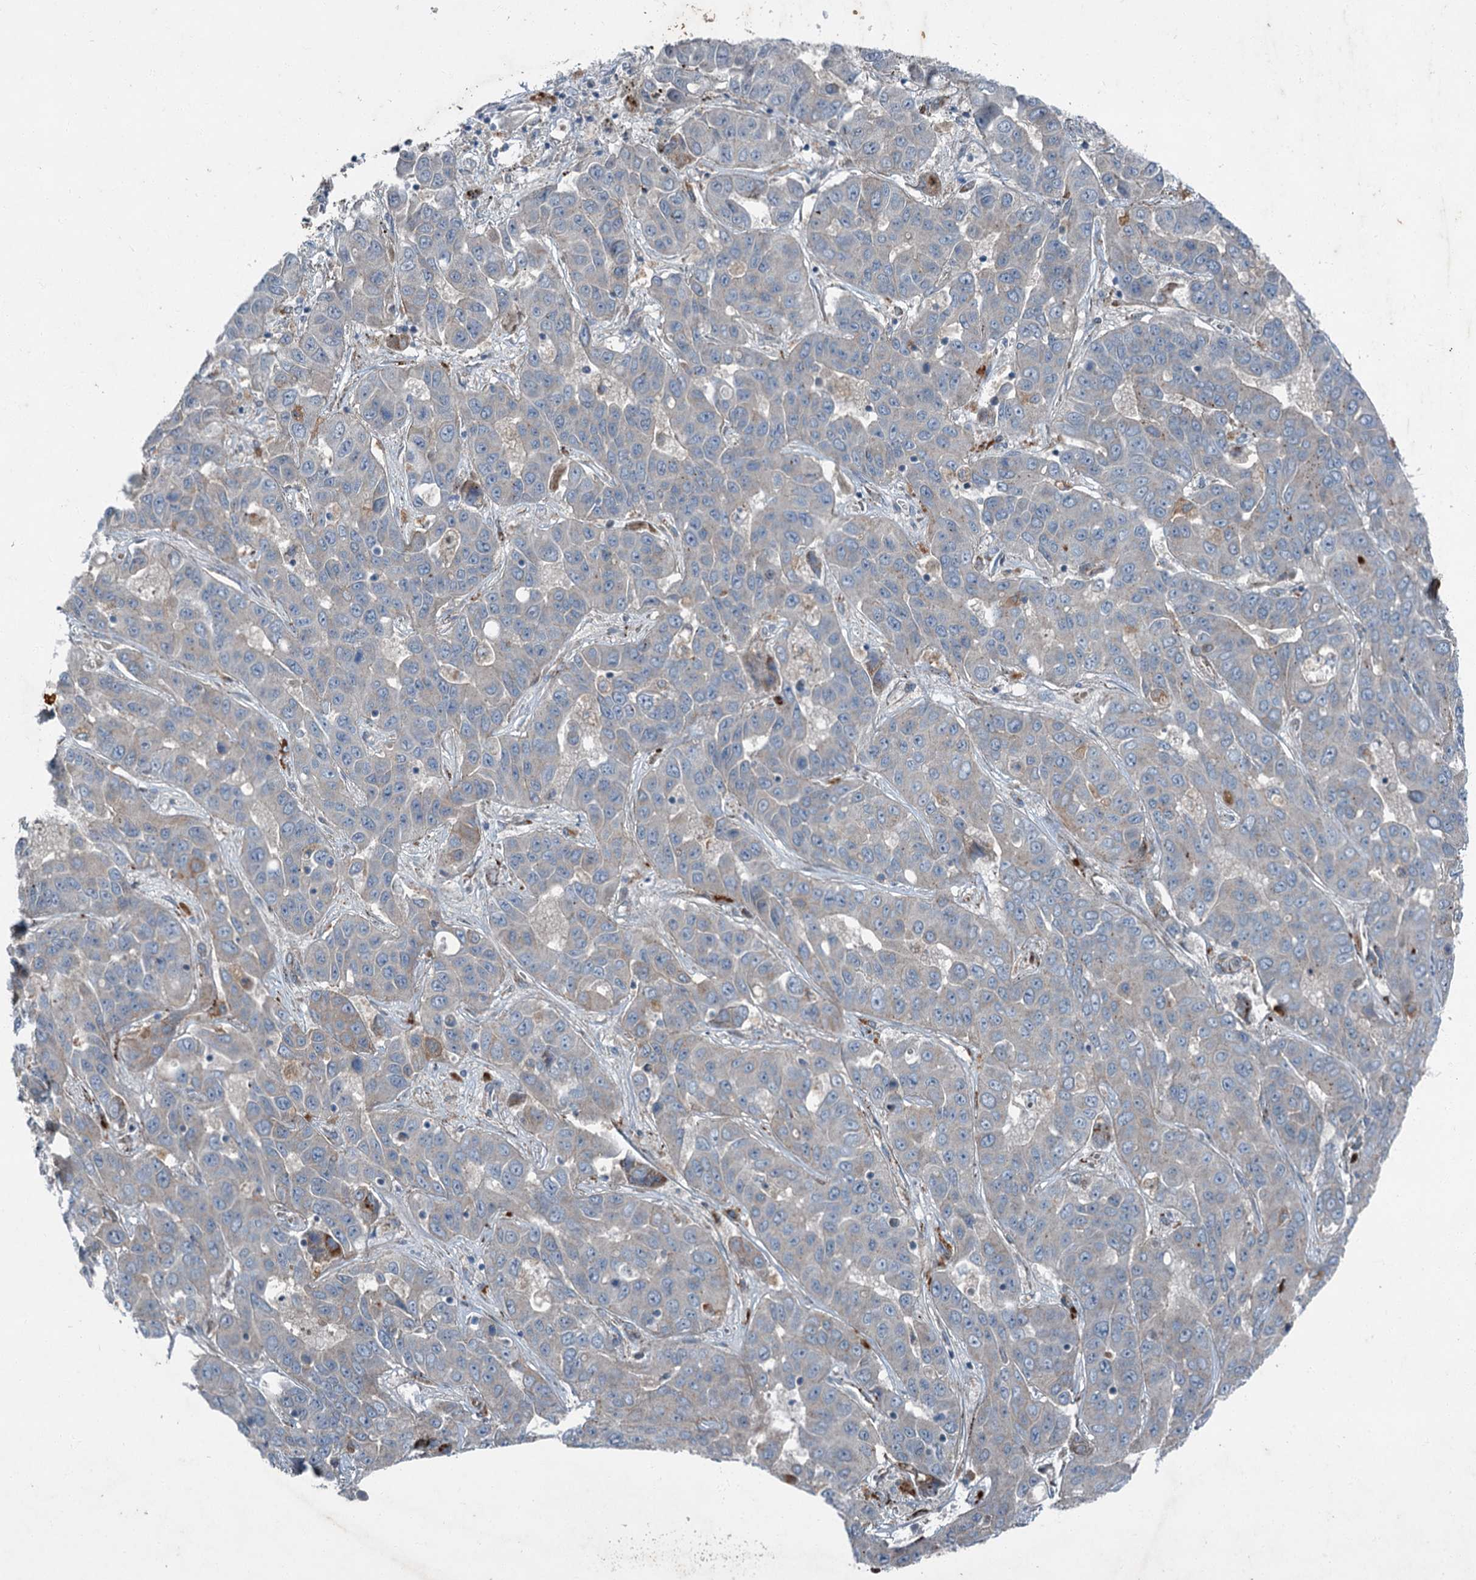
{"staining": {"intensity": "negative", "quantity": "none", "location": "none"}, "tissue": "liver cancer", "cell_type": "Tumor cells", "image_type": "cancer", "snomed": [{"axis": "morphology", "description": "Cholangiocarcinoma"}, {"axis": "topography", "description": "Liver"}], "caption": "High power microscopy micrograph of an IHC photomicrograph of liver cholangiocarcinoma, revealing no significant staining in tumor cells.", "gene": "AXL", "patient": {"sex": "female", "age": 52}}